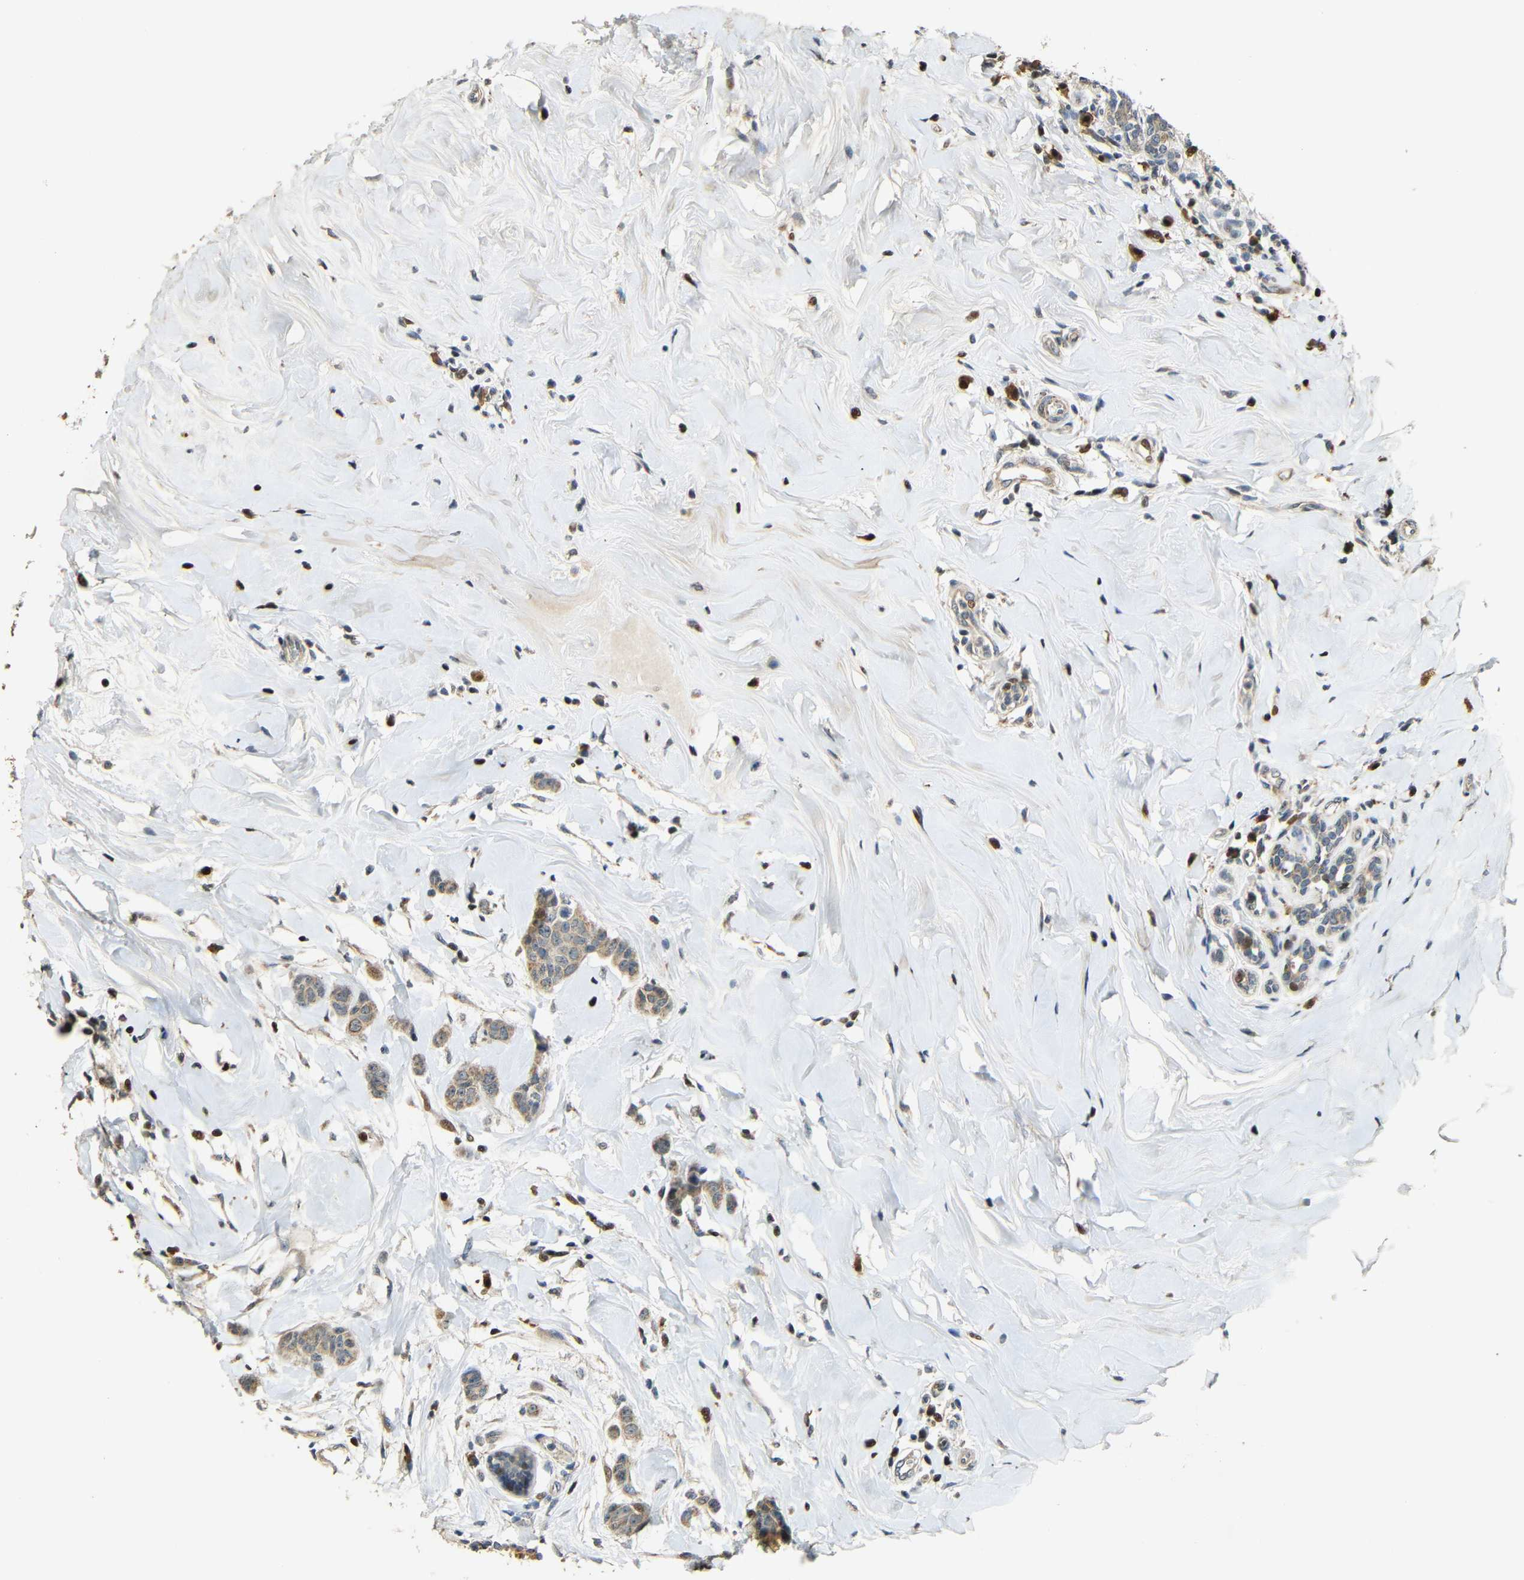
{"staining": {"intensity": "moderate", "quantity": ">75%", "location": "cytoplasmic/membranous"}, "tissue": "breast cancer", "cell_type": "Tumor cells", "image_type": "cancer", "snomed": [{"axis": "morphology", "description": "Normal tissue, NOS"}, {"axis": "morphology", "description": "Duct carcinoma"}, {"axis": "topography", "description": "Breast"}], "caption": "A histopathology image of breast intraductal carcinoma stained for a protein displays moderate cytoplasmic/membranous brown staining in tumor cells. Using DAB (3,3'-diaminobenzidine) (brown) and hematoxylin (blue) stains, captured at high magnification using brightfield microscopy.", "gene": "KAZALD1", "patient": {"sex": "female", "age": 40}}